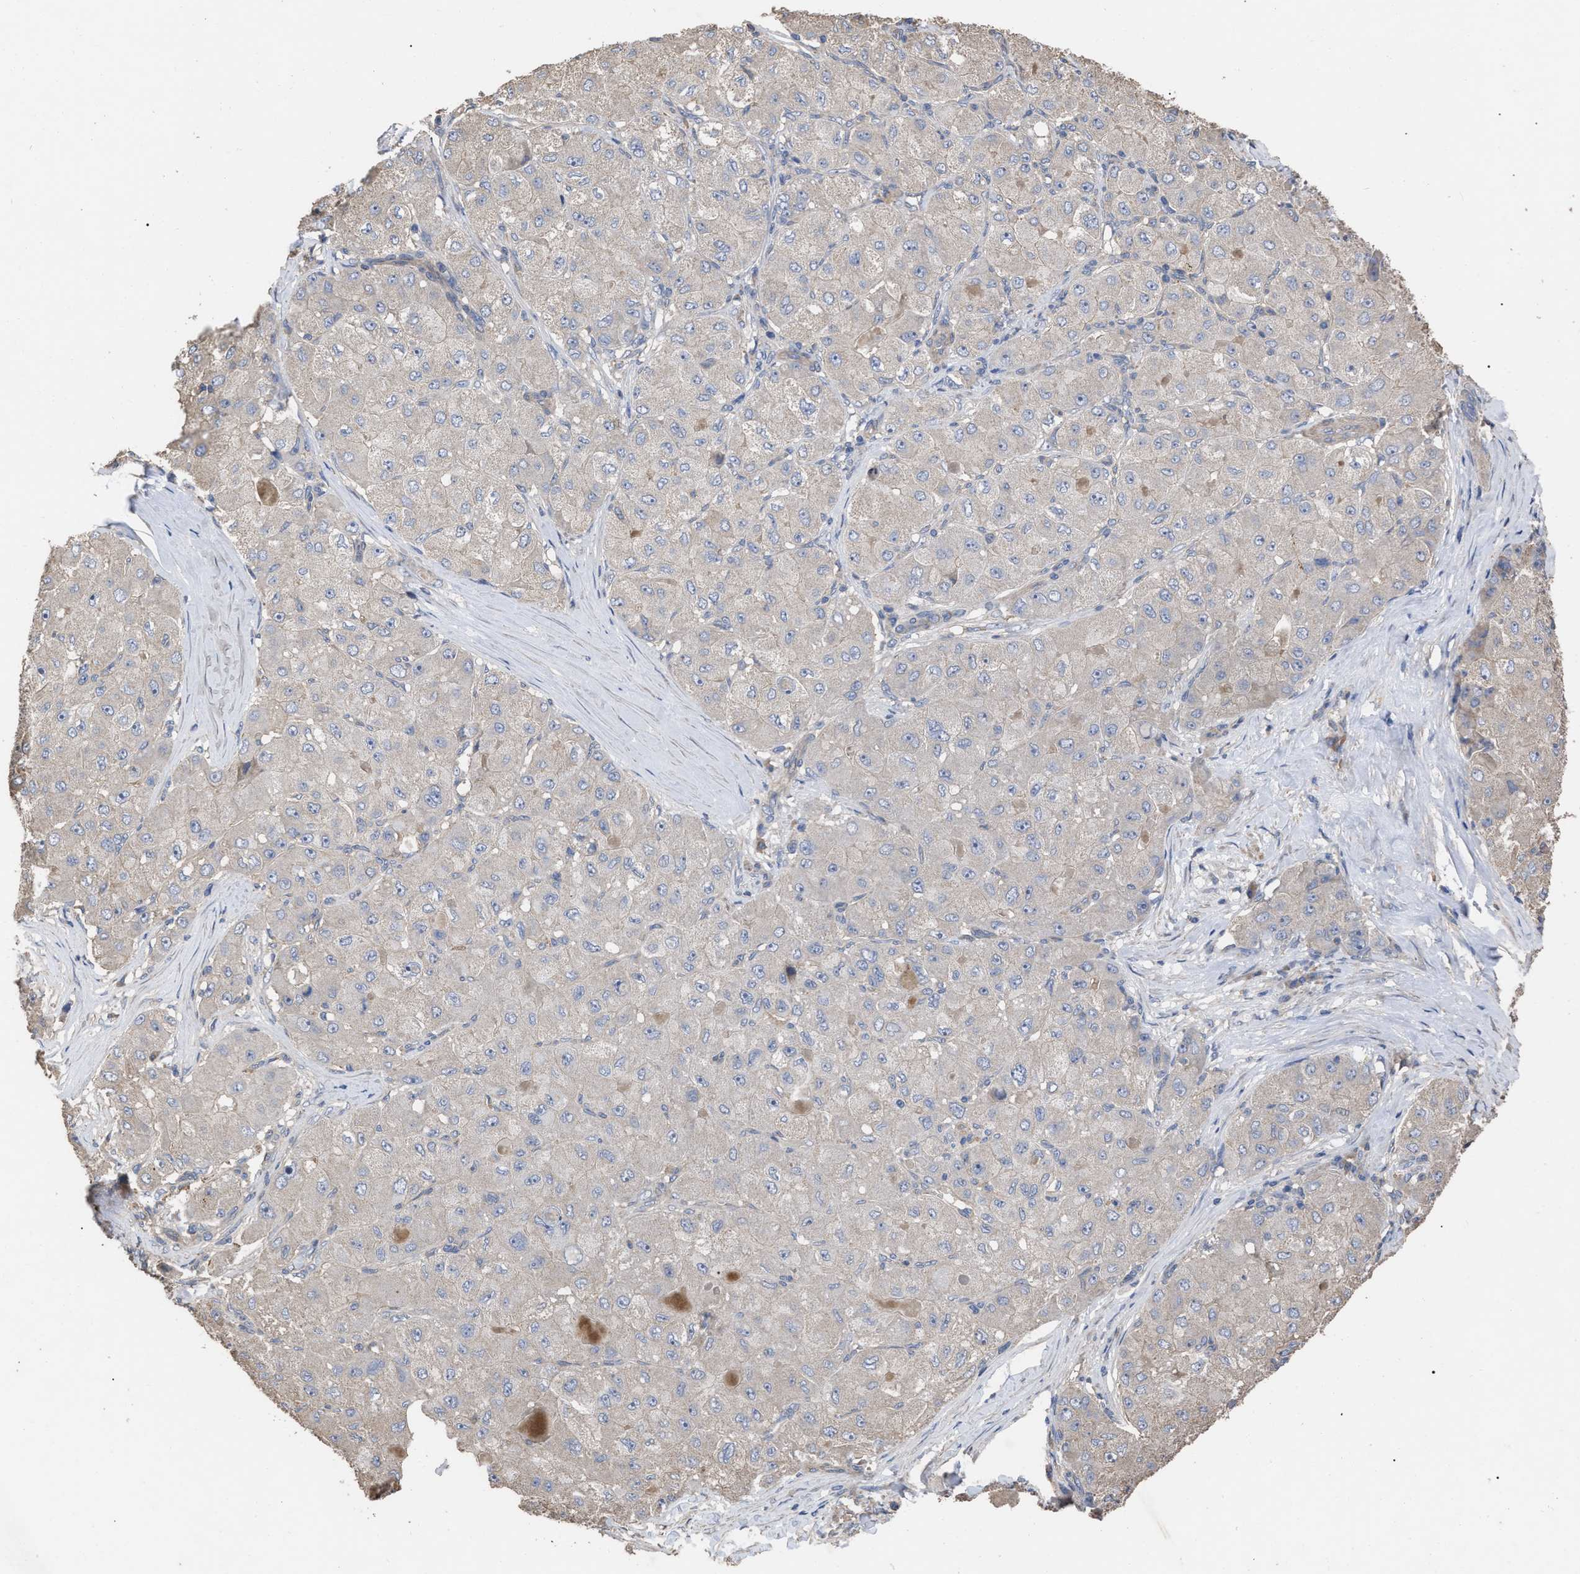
{"staining": {"intensity": "negative", "quantity": "none", "location": "none"}, "tissue": "liver cancer", "cell_type": "Tumor cells", "image_type": "cancer", "snomed": [{"axis": "morphology", "description": "Carcinoma, Hepatocellular, NOS"}, {"axis": "topography", "description": "Liver"}], "caption": "Immunohistochemistry (IHC) histopathology image of liver cancer (hepatocellular carcinoma) stained for a protein (brown), which exhibits no positivity in tumor cells.", "gene": "BTN2A1", "patient": {"sex": "male", "age": 80}}